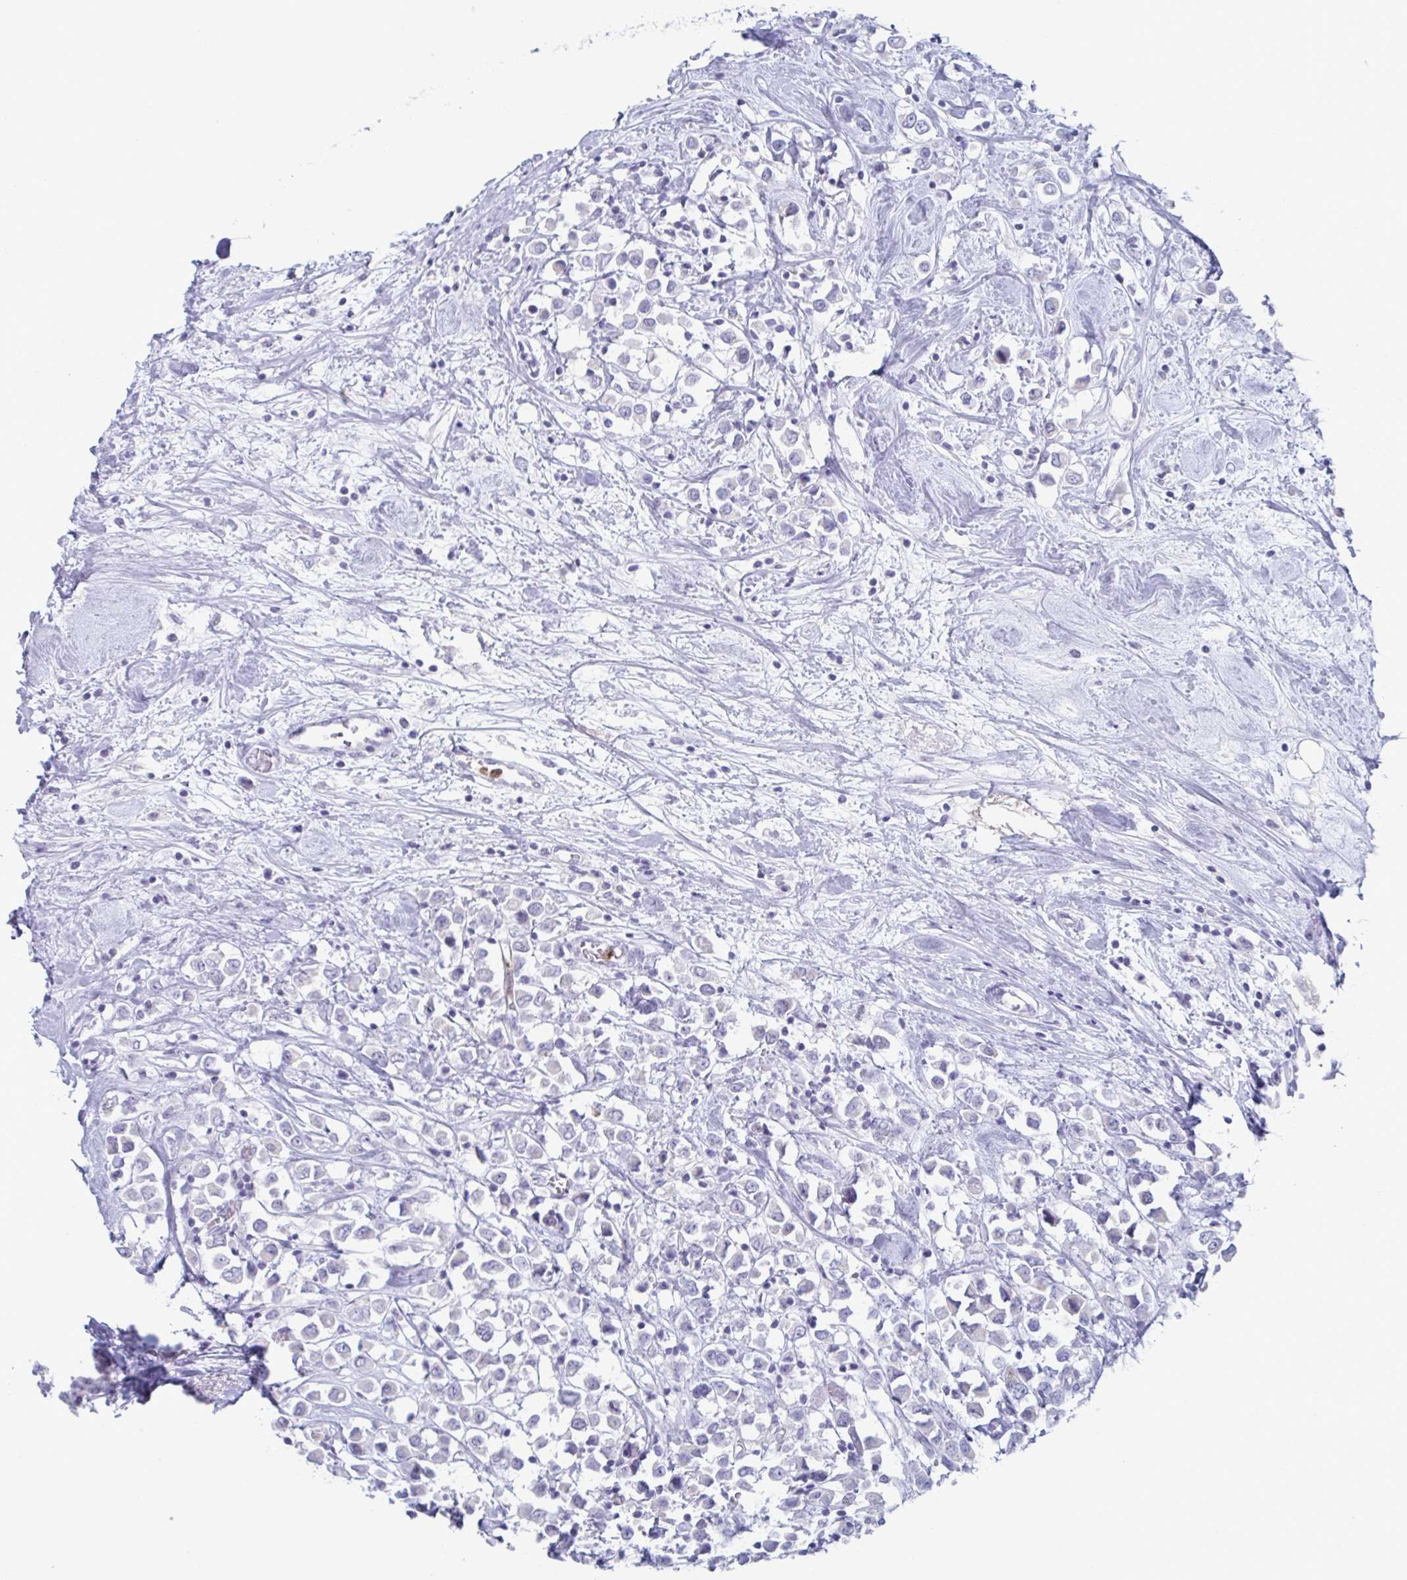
{"staining": {"intensity": "negative", "quantity": "none", "location": "none"}, "tissue": "breast cancer", "cell_type": "Tumor cells", "image_type": "cancer", "snomed": [{"axis": "morphology", "description": "Duct carcinoma"}, {"axis": "topography", "description": "Breast"}], "caption": "The image shows no staining of tumor cells in breast cancer (invasive ductal carcinoma).", "gene": "CYP4F11", "patient": {"sex": "female", "age": 61}}